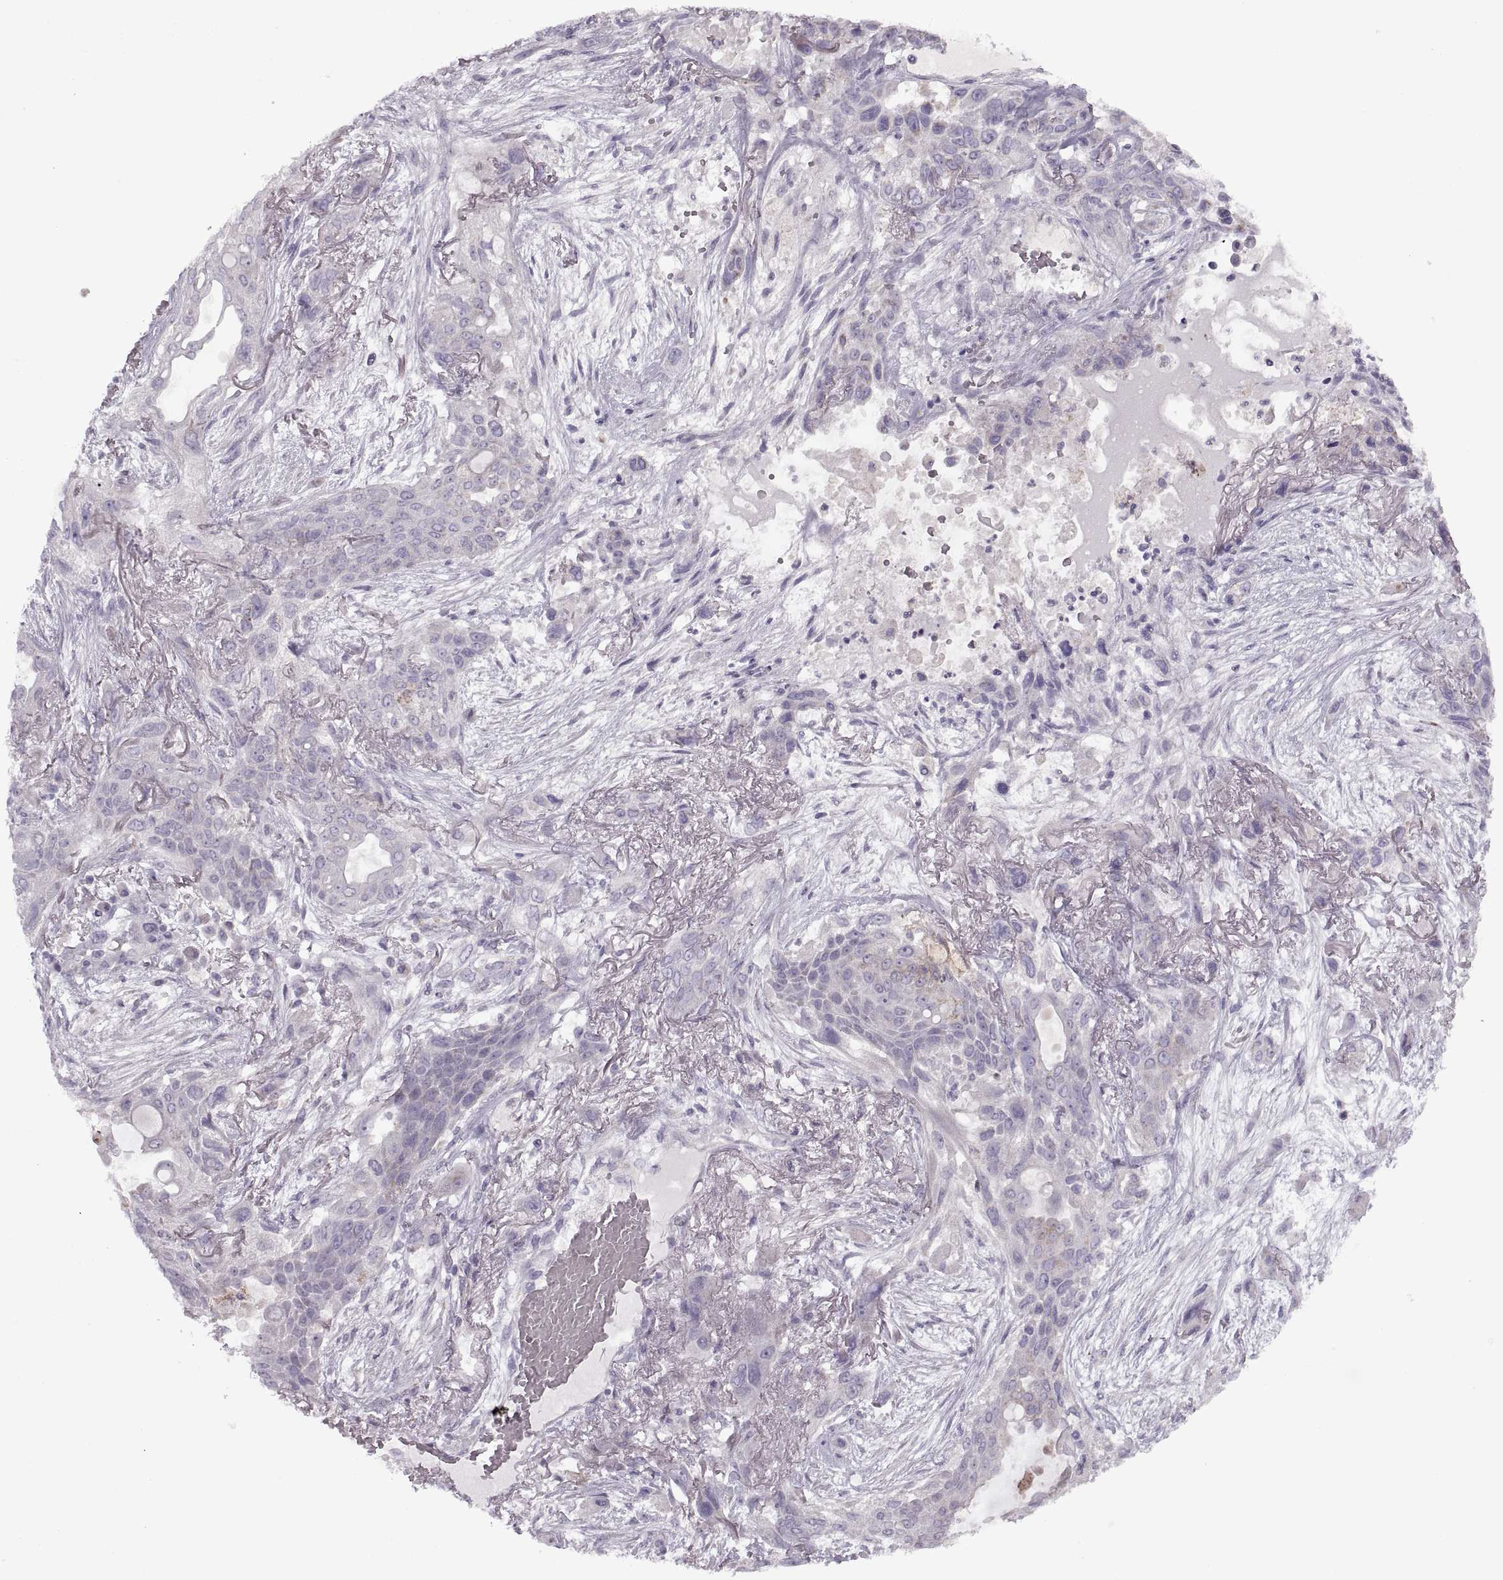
{"staining": {"intensity": "negative", "quantity": "none", "location": "none"}, "tissue": "lung cancer", "cell_type": "Tumor cells", "image_type": "cancer", "snomed": [{"axis": "morphology", "description": "Squamous cell carcinoma, NOS"}, {"axis": "topography", "description": "Lung"}], "caption": "Immunohistochemical staining of lung cancer (squamous cell carcinoma) exhibits no significant staining in tumor cells.", "gene": "PIERCE1", "patient": {"sex": "female", "age": 70}}